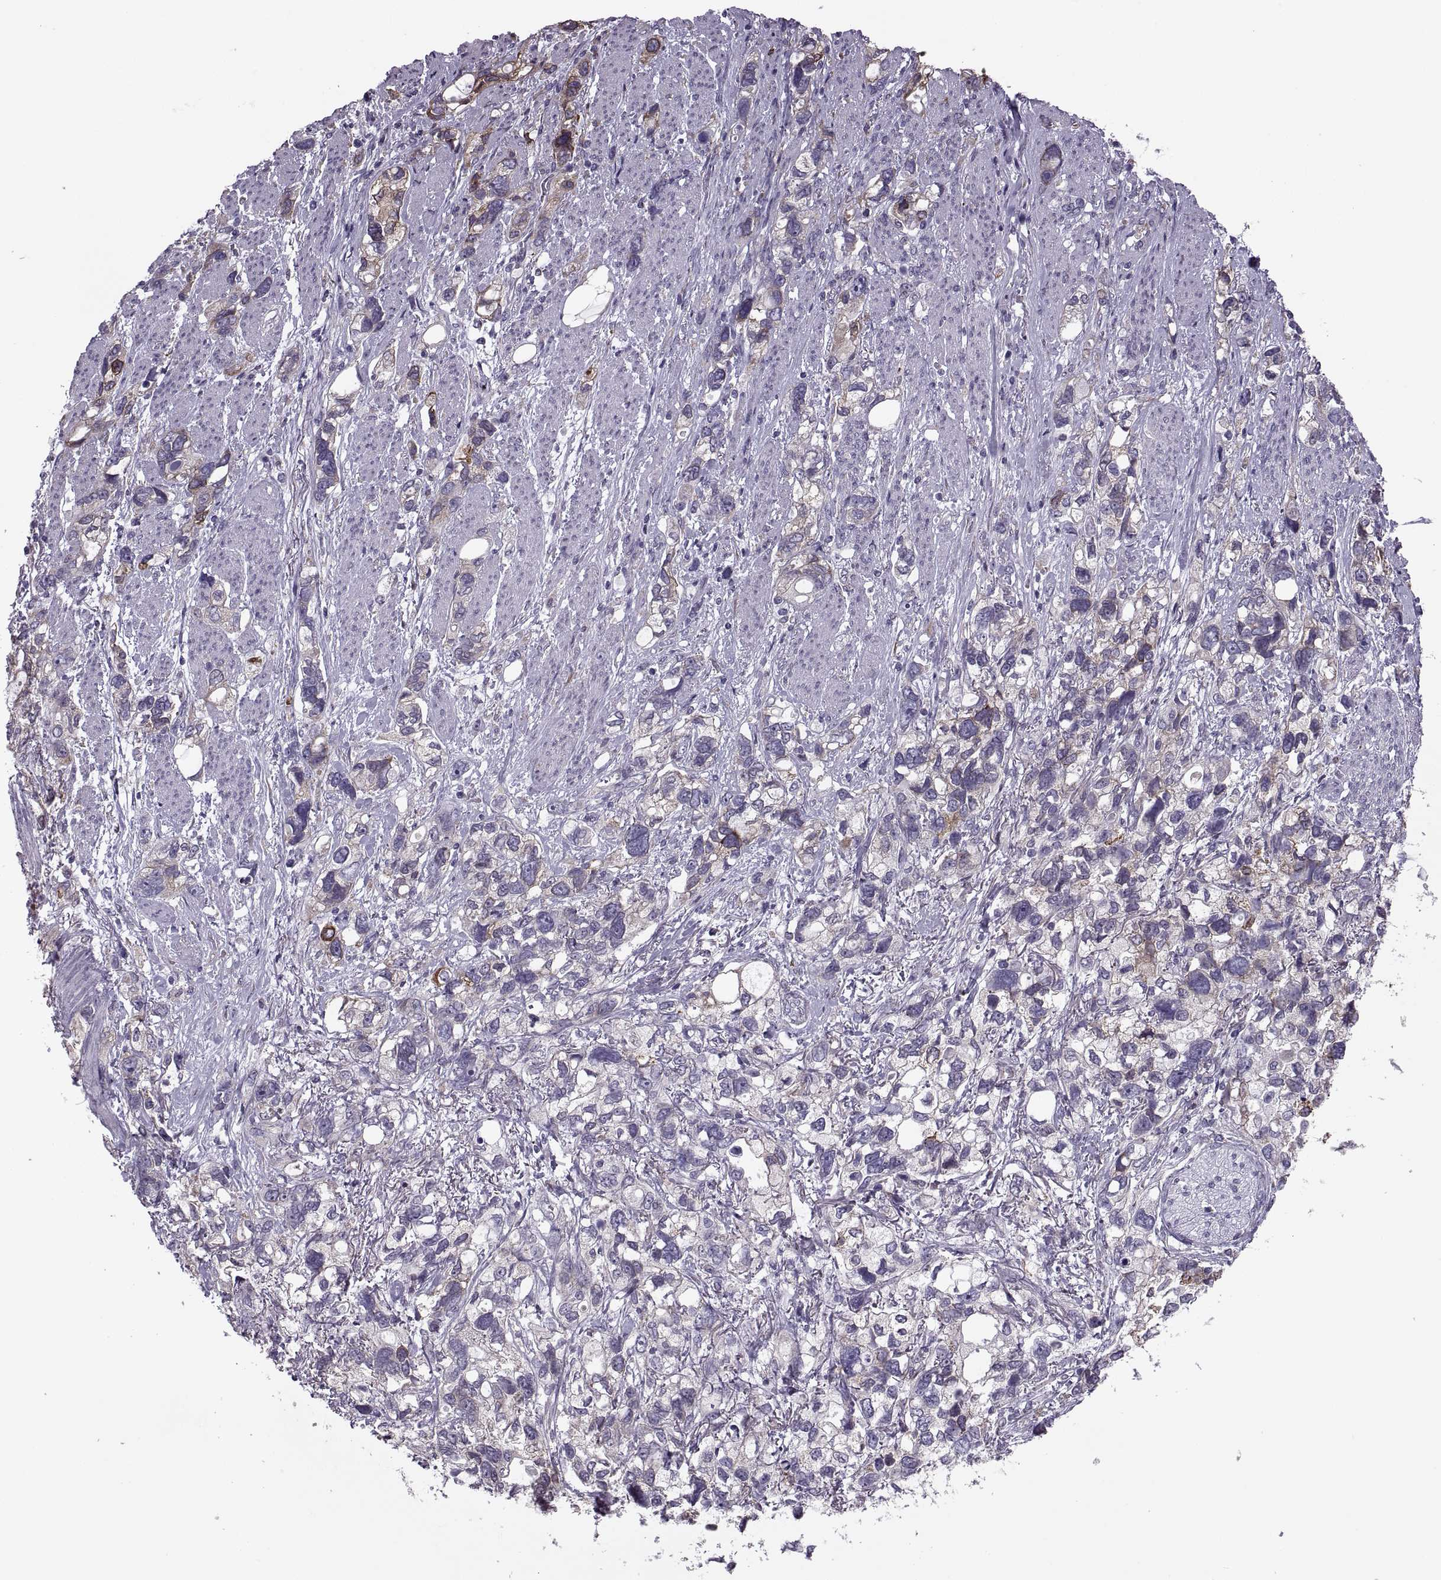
{"staining": {"intensity": "moderate", "quantity": "<25%", "location": "cytoplasmic/membranous"}, "tissue": "stomach cancer", "cell_type": "Tumor cells", "image_type": "cancer", "snomed": [{"axis": "morphology", "description": "Adenocarcinoma, NOS"}, {"axis": "topography", "description": "Stomach, upper"}], "caption": "This is a micrograph of IHC staining of stomach cancer (adenocarcinoma), which shows moderate staining in the cytoplasmic/membranous of tumor cells.", "gene": "LETM2", "patient": {"sex": "female", "age": 81}}